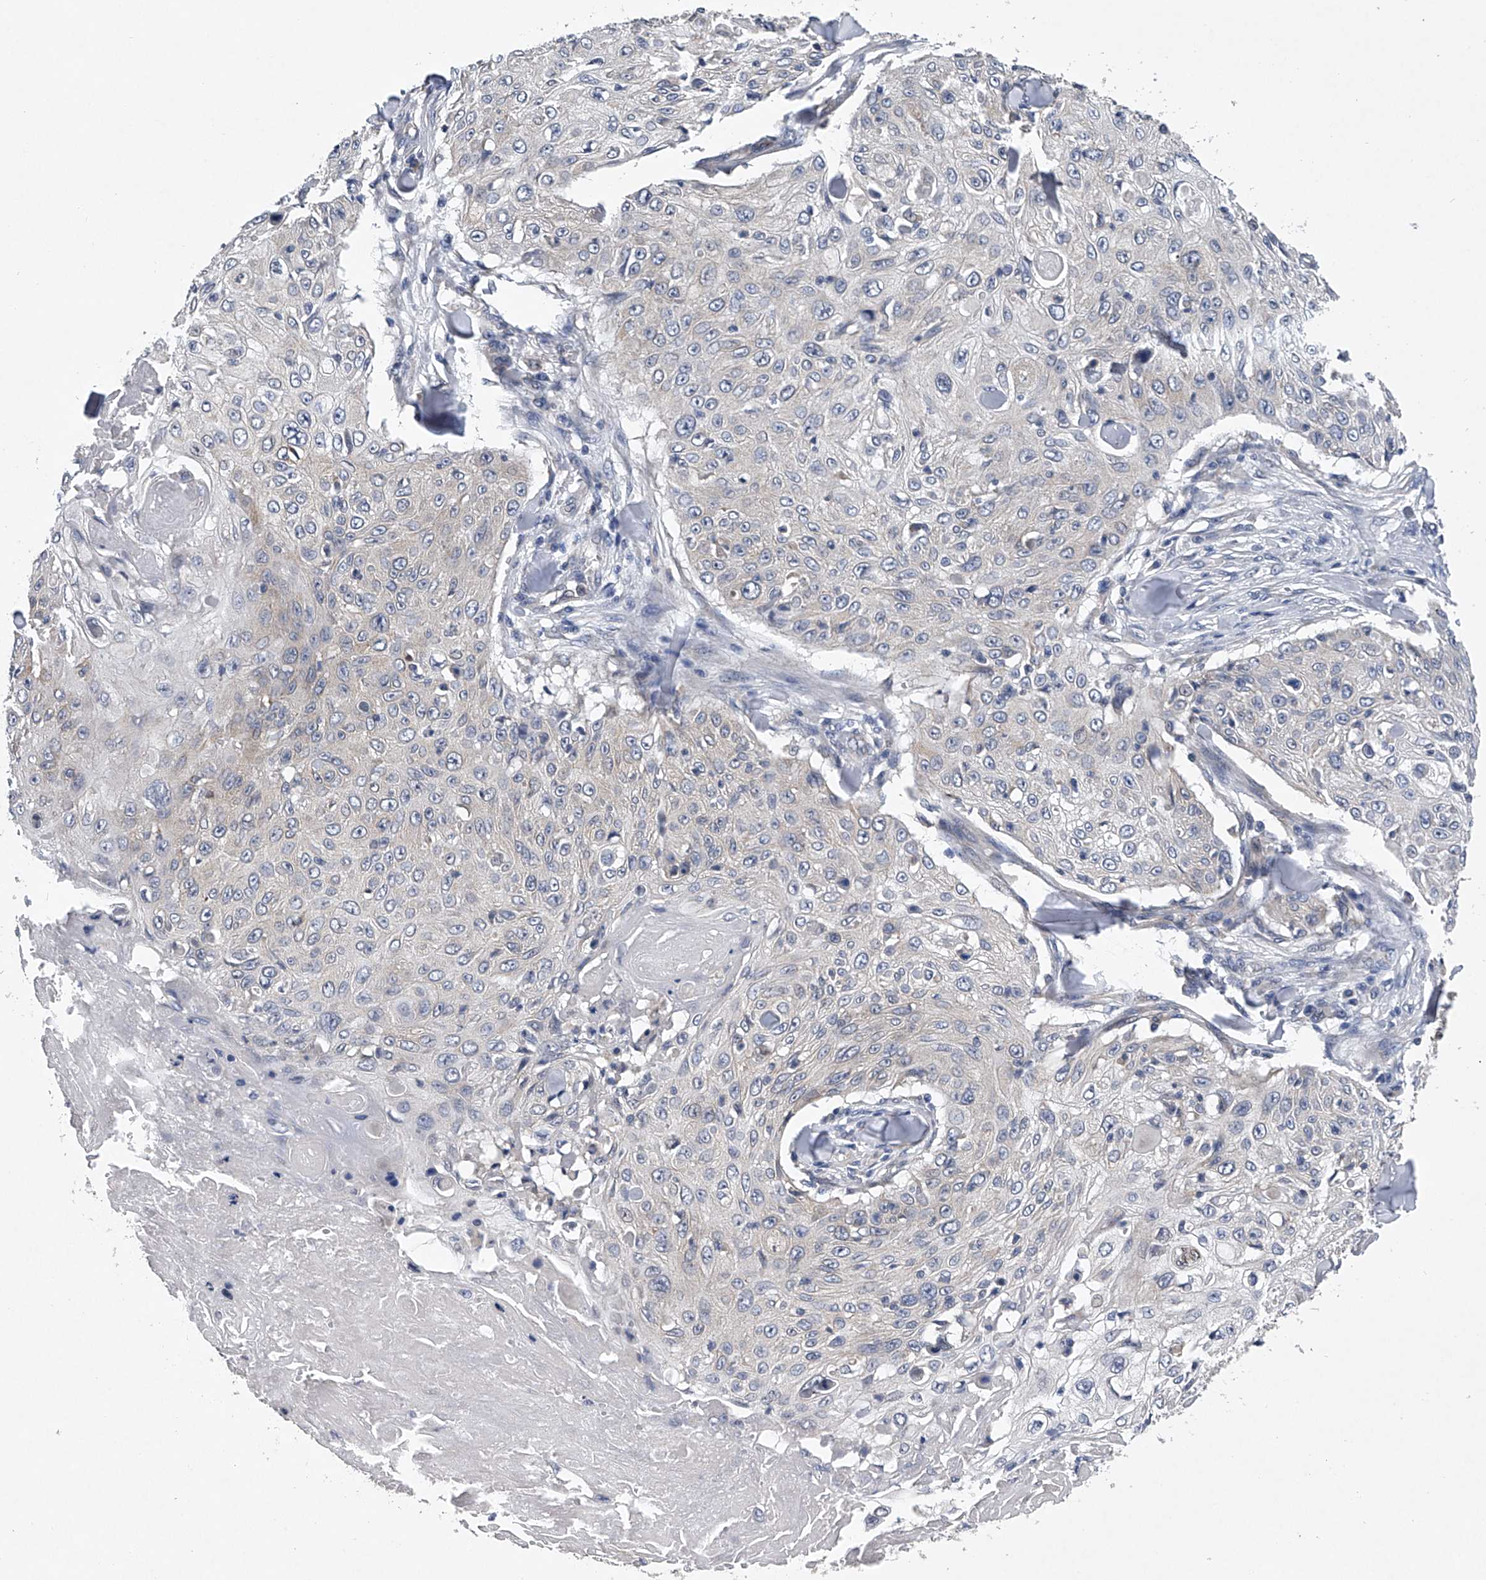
{"staining": {"intensity": "negative", "quantity": "none", "location": "none"}, "tissue": "skin cancer", "cell_type": "Tumor cells", "image_type": "cancer", "snomed": [{"axis": "morphology", "description": "Squamous cell carcinoma, NOS"}, {"axis": "topography", "description": "Skin"}], "caption": "IHC histopathology image of neoplastic tissue: skin cancer stained with DAB shows no significant protein expression in tumor cells.", "gene": "RNF5", "patient": {"sex": "male", "age": 86}}